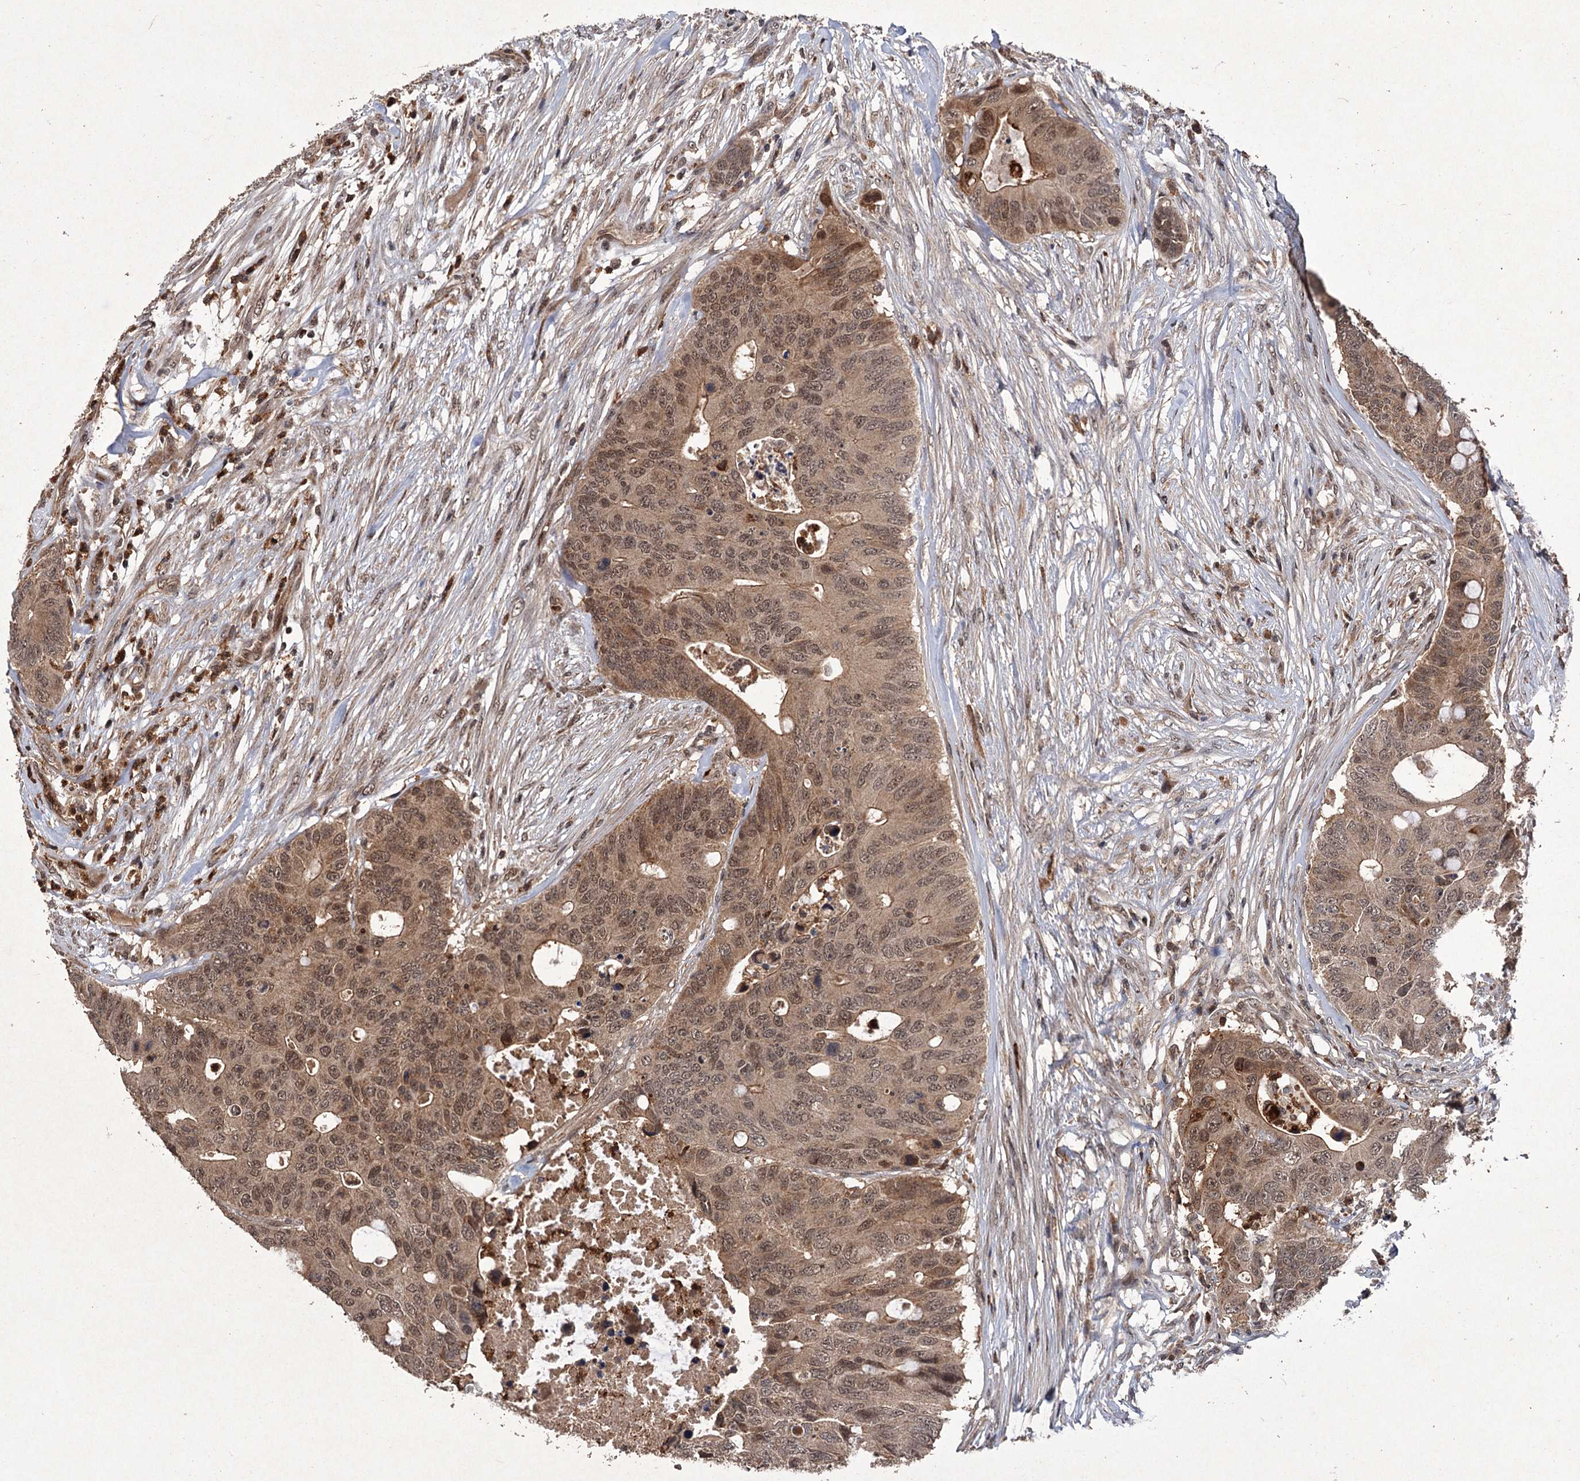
{"staining": {"intensity": "moderate", "quantity": ">75%", "location": "cytoplasmic/membranous,nuclear"}, "tissue": "colorectal cancer", "cell_type": "Tumor cells", "image_type": "cancer", "snomed": [{"axis": "morphology", "description": "Adenocarcinoma, NOS"}, {"axis": "topography", "description": "Colon"}], "caption": "Protein expression analysis of human adenocarcinoma (colorectal) reveals moderate cytoplasmic/membranous and nuclear positivity in approximately >75% of tumor cells.", "gene": "KANSL2", "patient": {"sex": "male", "age": 71}}